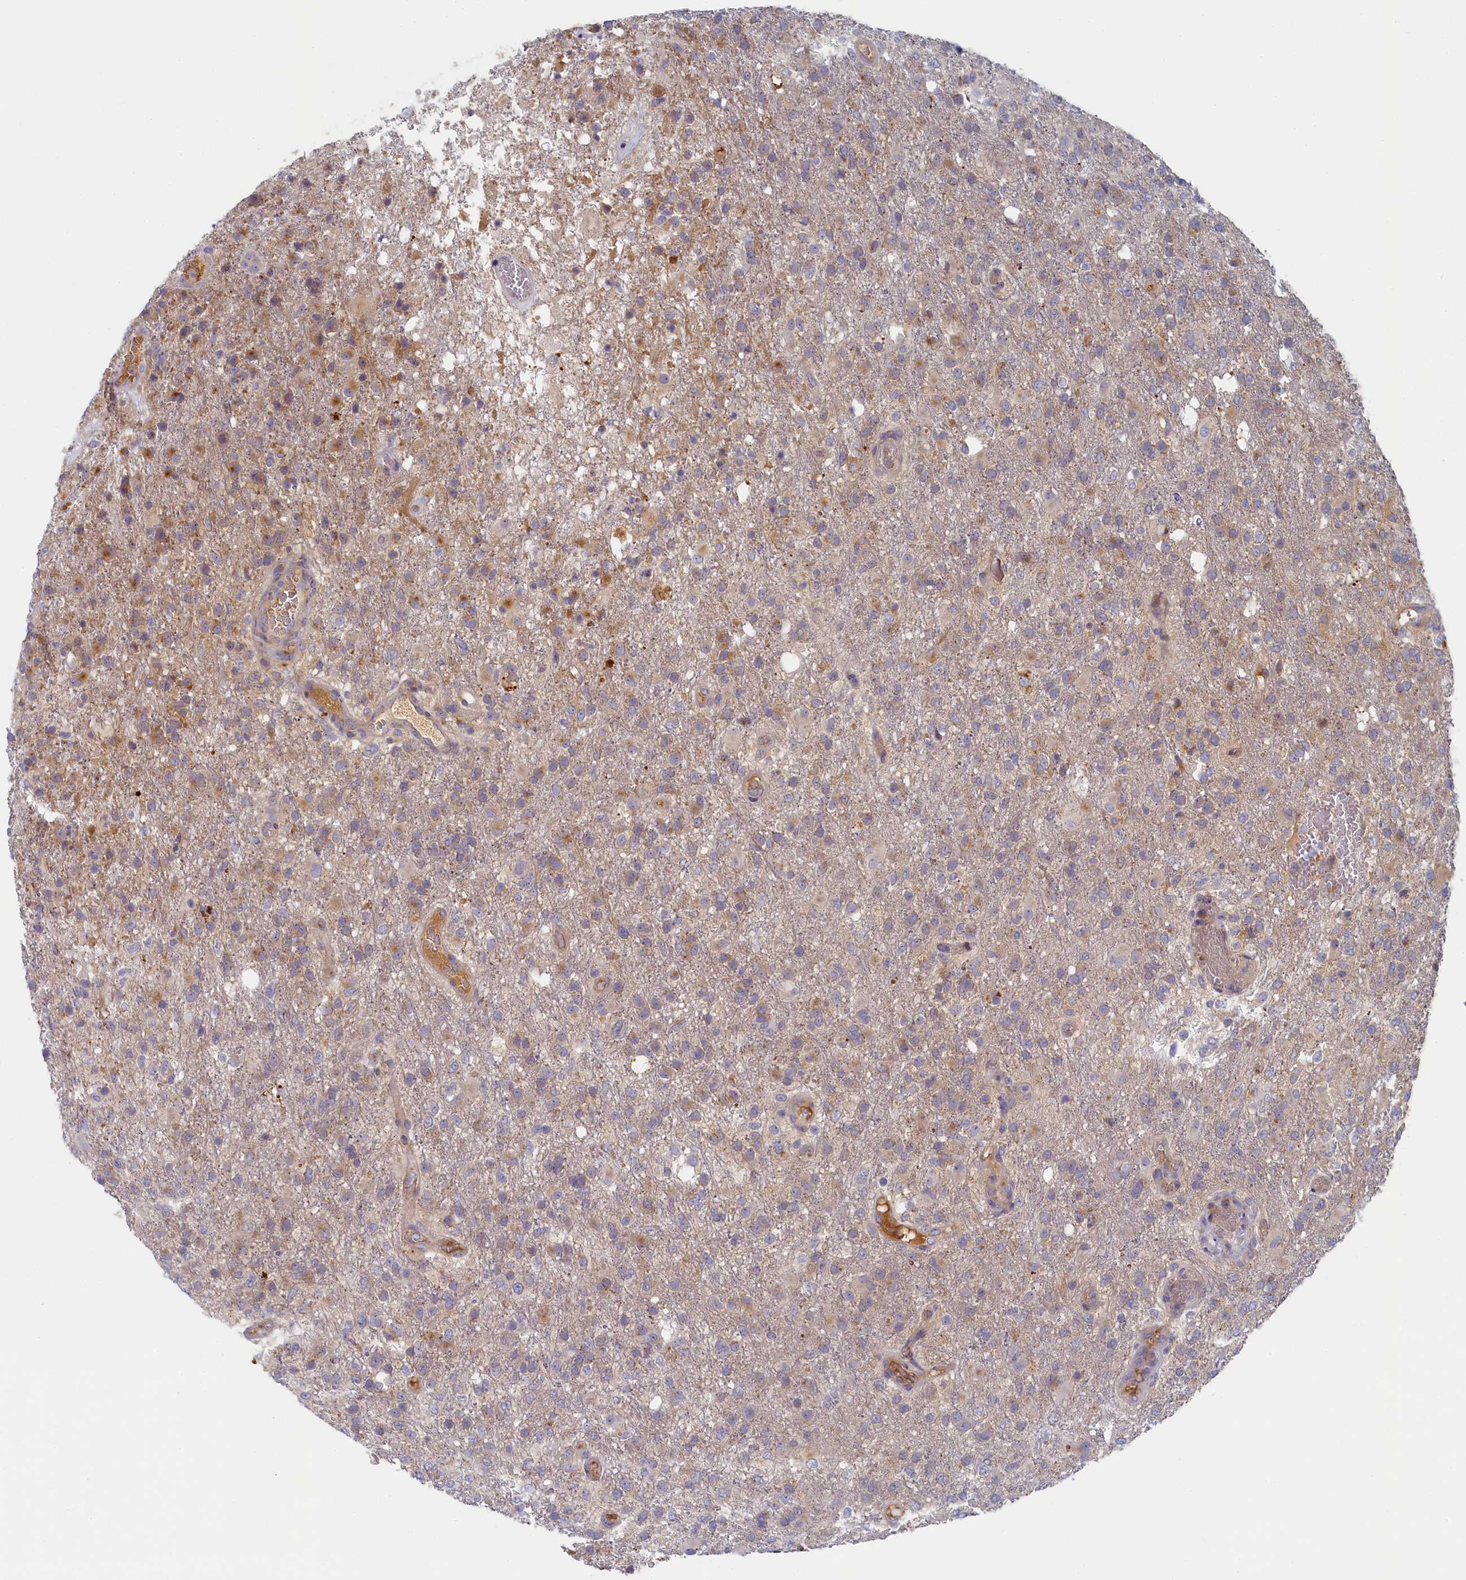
{"staining": {"intensity": "negative", "quantity": "none", "location": "none"}, "tissue": "glioma", "cell_type": "Tumor cells", "image_type": "cancer", "snomed": [{"axis": "morphology", "description": "Glioma, malignant, High grade"}, {"axis": "topography", "description": "Brain"}], "caption": "High power microscopy photomicrograph of an immunohistochemistry histopathology image of malignant glioma (high-grade), revealing no significant positivity in tumor cells. (DAB immunohistochemistry with hematoxylin counter stain).", "gene": "STX16", "patient": {"sex": "female", "age": 74}}